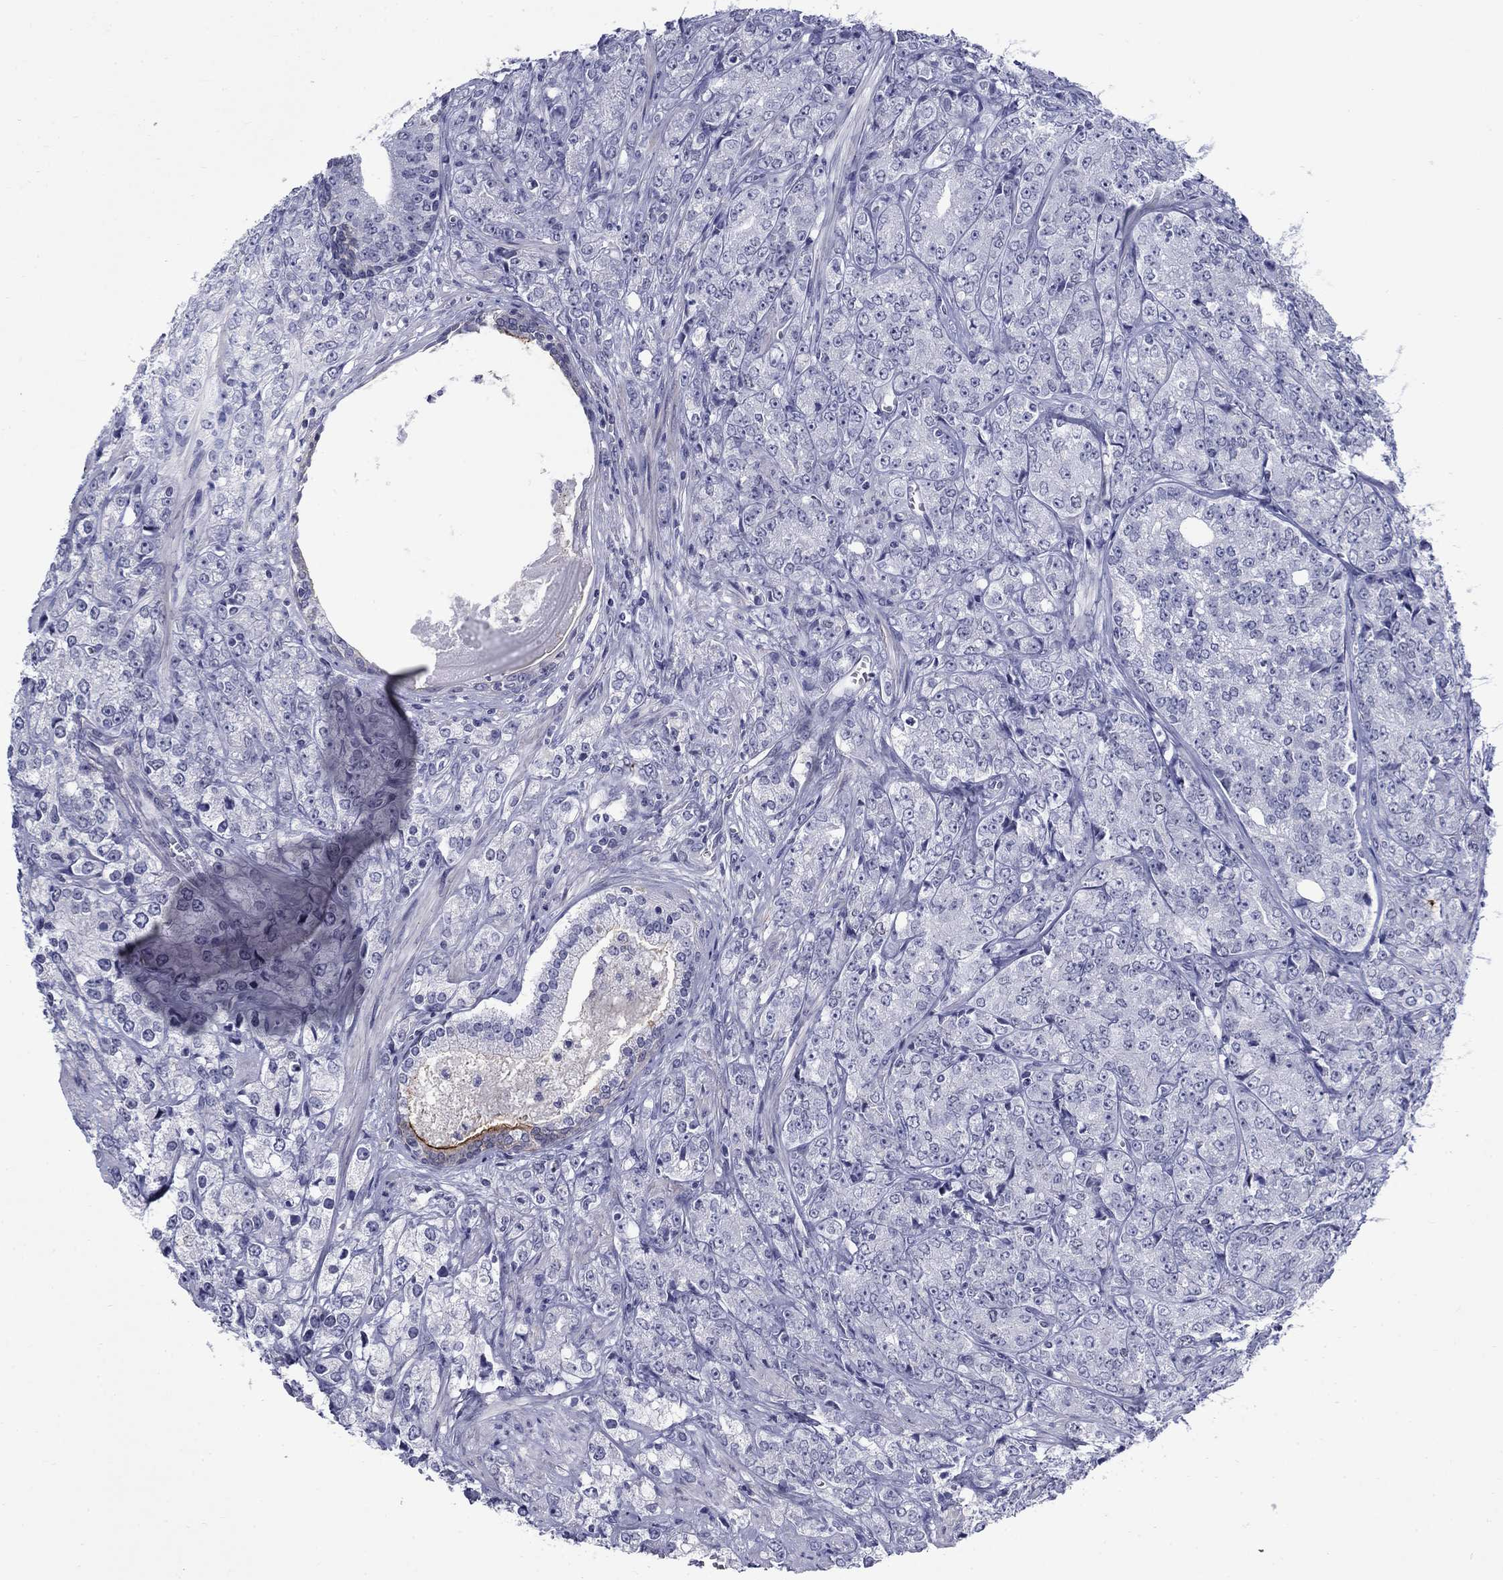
{"staining": {"intensity": "negative", "quantity": "none", "location": "none"}, "tissue": "prostate cancer", "cell_type": "Tumor cells", "image_type": "cancer", "snomed": [{"axis": "morphology", "description": "Adenocarcinoma, NOS"}, {"axis": "topography", "description": "Prostate and seminal vesicle, NOS"}, {"axis": "topography", "description": "Prostate"}], "caption": "Prostate cancer (adenocarcinoma) was stained to show a protein in brown. There is no significant staining in tumor cells. Brightfield microscopy of IHC stained with DAB (3,3'-diaminobenzidine) (brown) and hematoxylin (blue), captured at high magnification.", "gene": "C4orf19", "patient": {"sex": "male", "age": 68}}